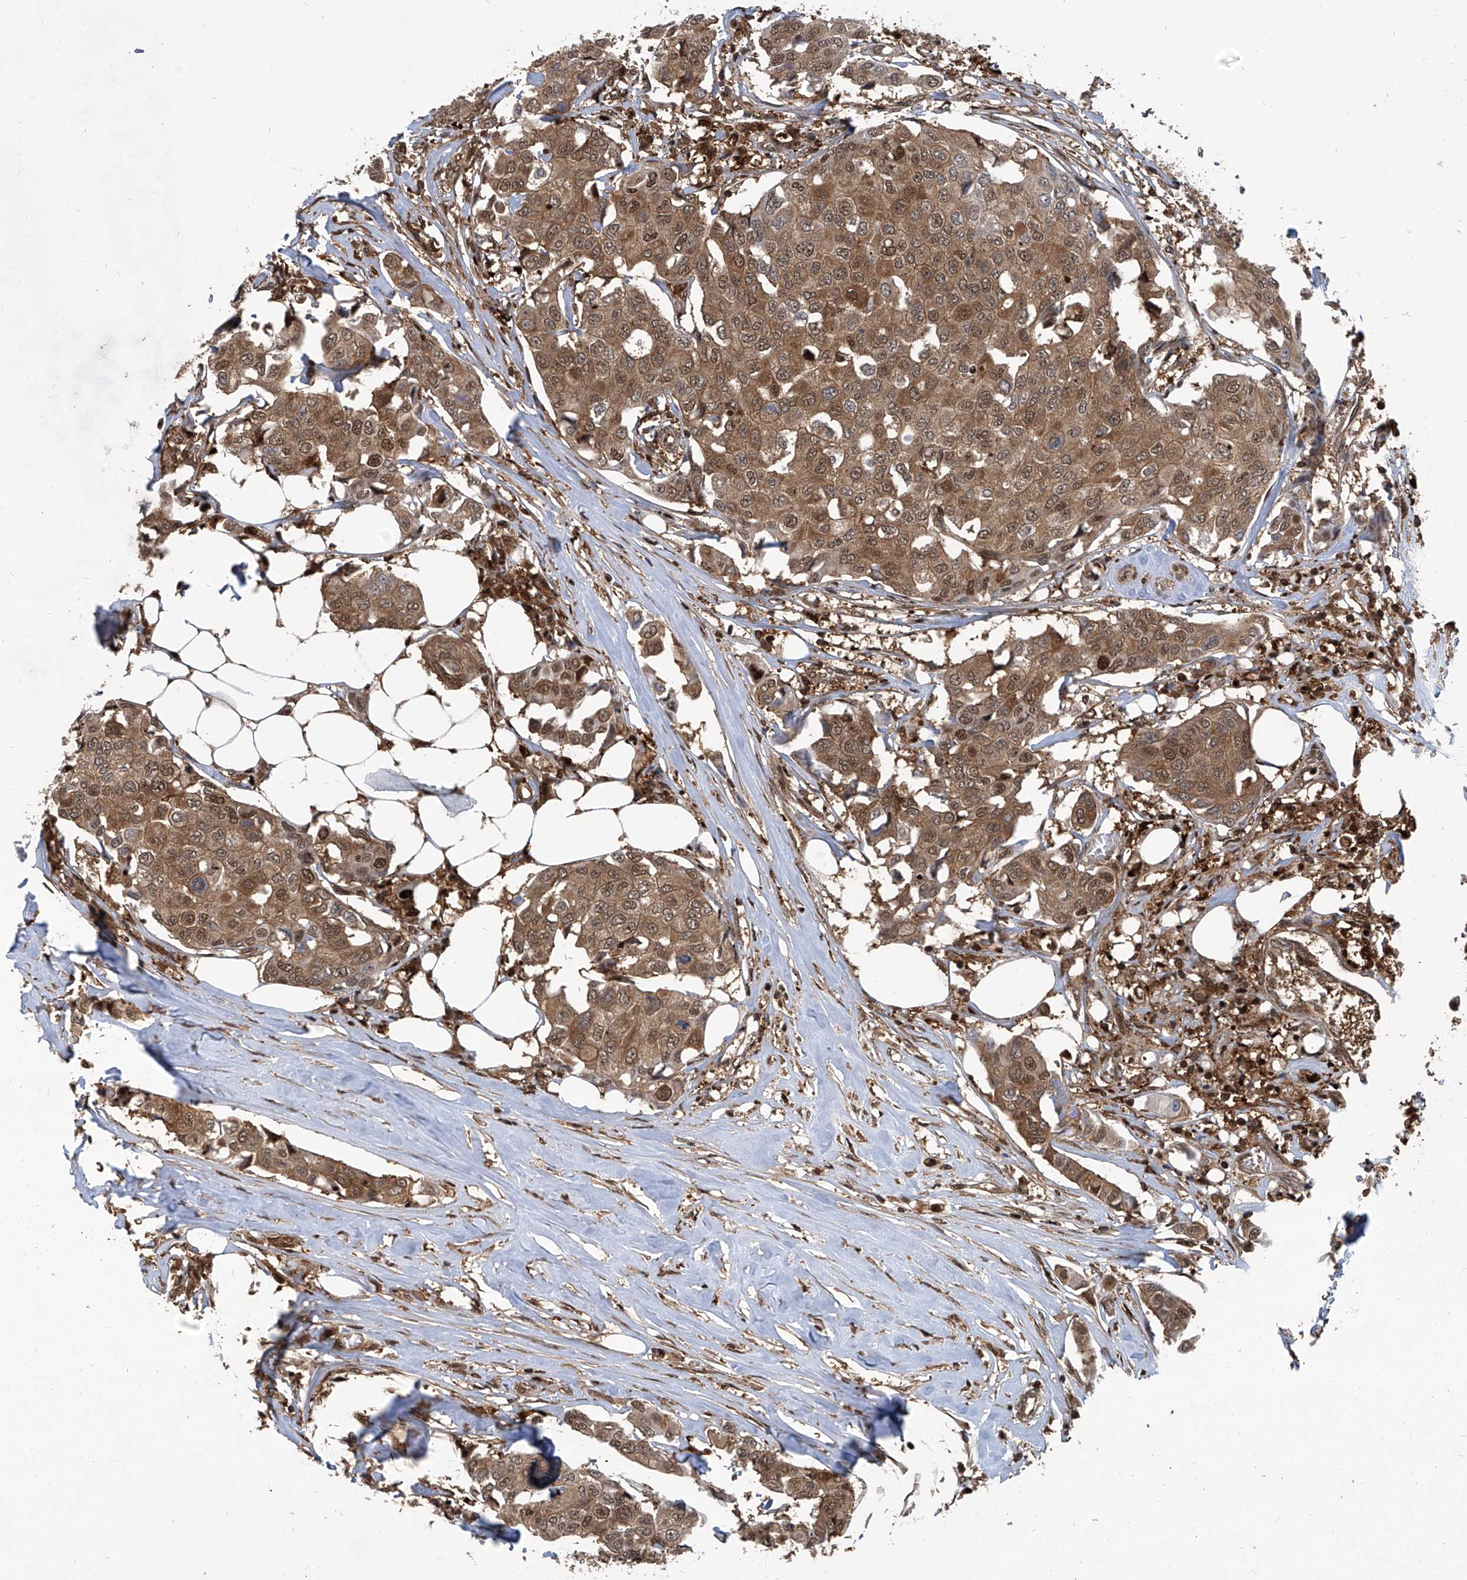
{"staining": {"intensity": "moderate", "quantity": ">75%", "location": "cytoplasmic/membranous,nuclear"}, "tissue": "breast cancer", "cell_type": "Tumor cells", "image_type": "cancer", "snomed": [{"axis": "morphology", "description": "Duct carcinoma"}, {"axis": "topography", "description": "Breast"}], "caption": "Breast cancer stained for a protein shows moderate cytoplasmic/membranous and nuclear positivity in tumor cells.", "gene": "PSMB1", "patient": {"sex": "female", "age": 80}}